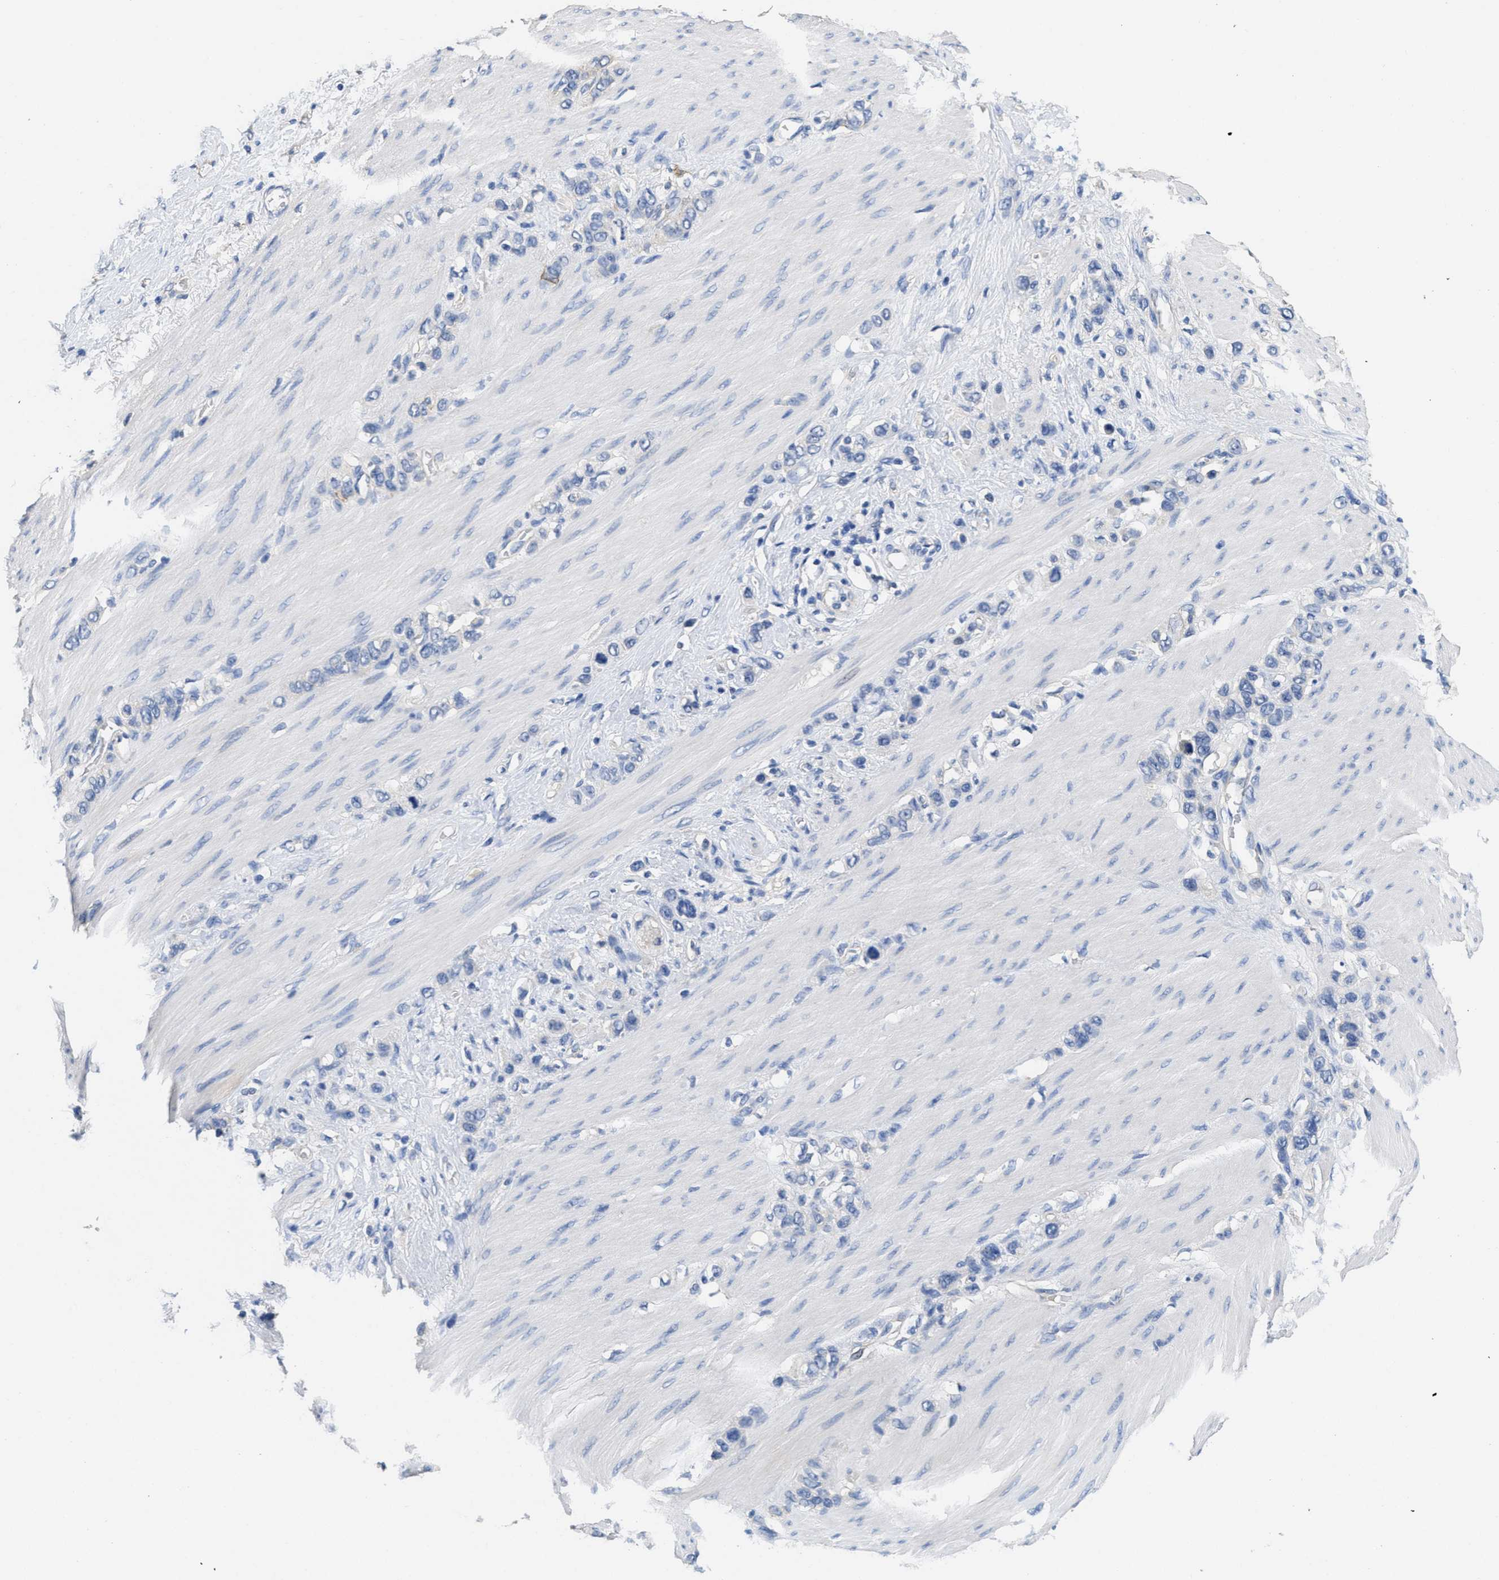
{"staining": {"intensity": "negative", "quantity": "none", "location": "none"}, "tissue": "stomach cancer", "cell_type": "Tumor cells", "image_type": "cancer", "snomed": [{"axis": "morphology", "description": "Adenocarcinoma, NOS"}, {"axis": "morphology", "description": "Adenocarcinoma, High grade"}, {"axis": "topography", "description": "Stomach, upper"}, {"axis": "topography", "description": "Stomach, lower"}], "caption": "Tumor cells are negative for protein expression in human adenocarcinoma (stomach). Nuclei are stained in blue.", "gene": "CA9", "patient": {"sex": "female", "age": 65}}